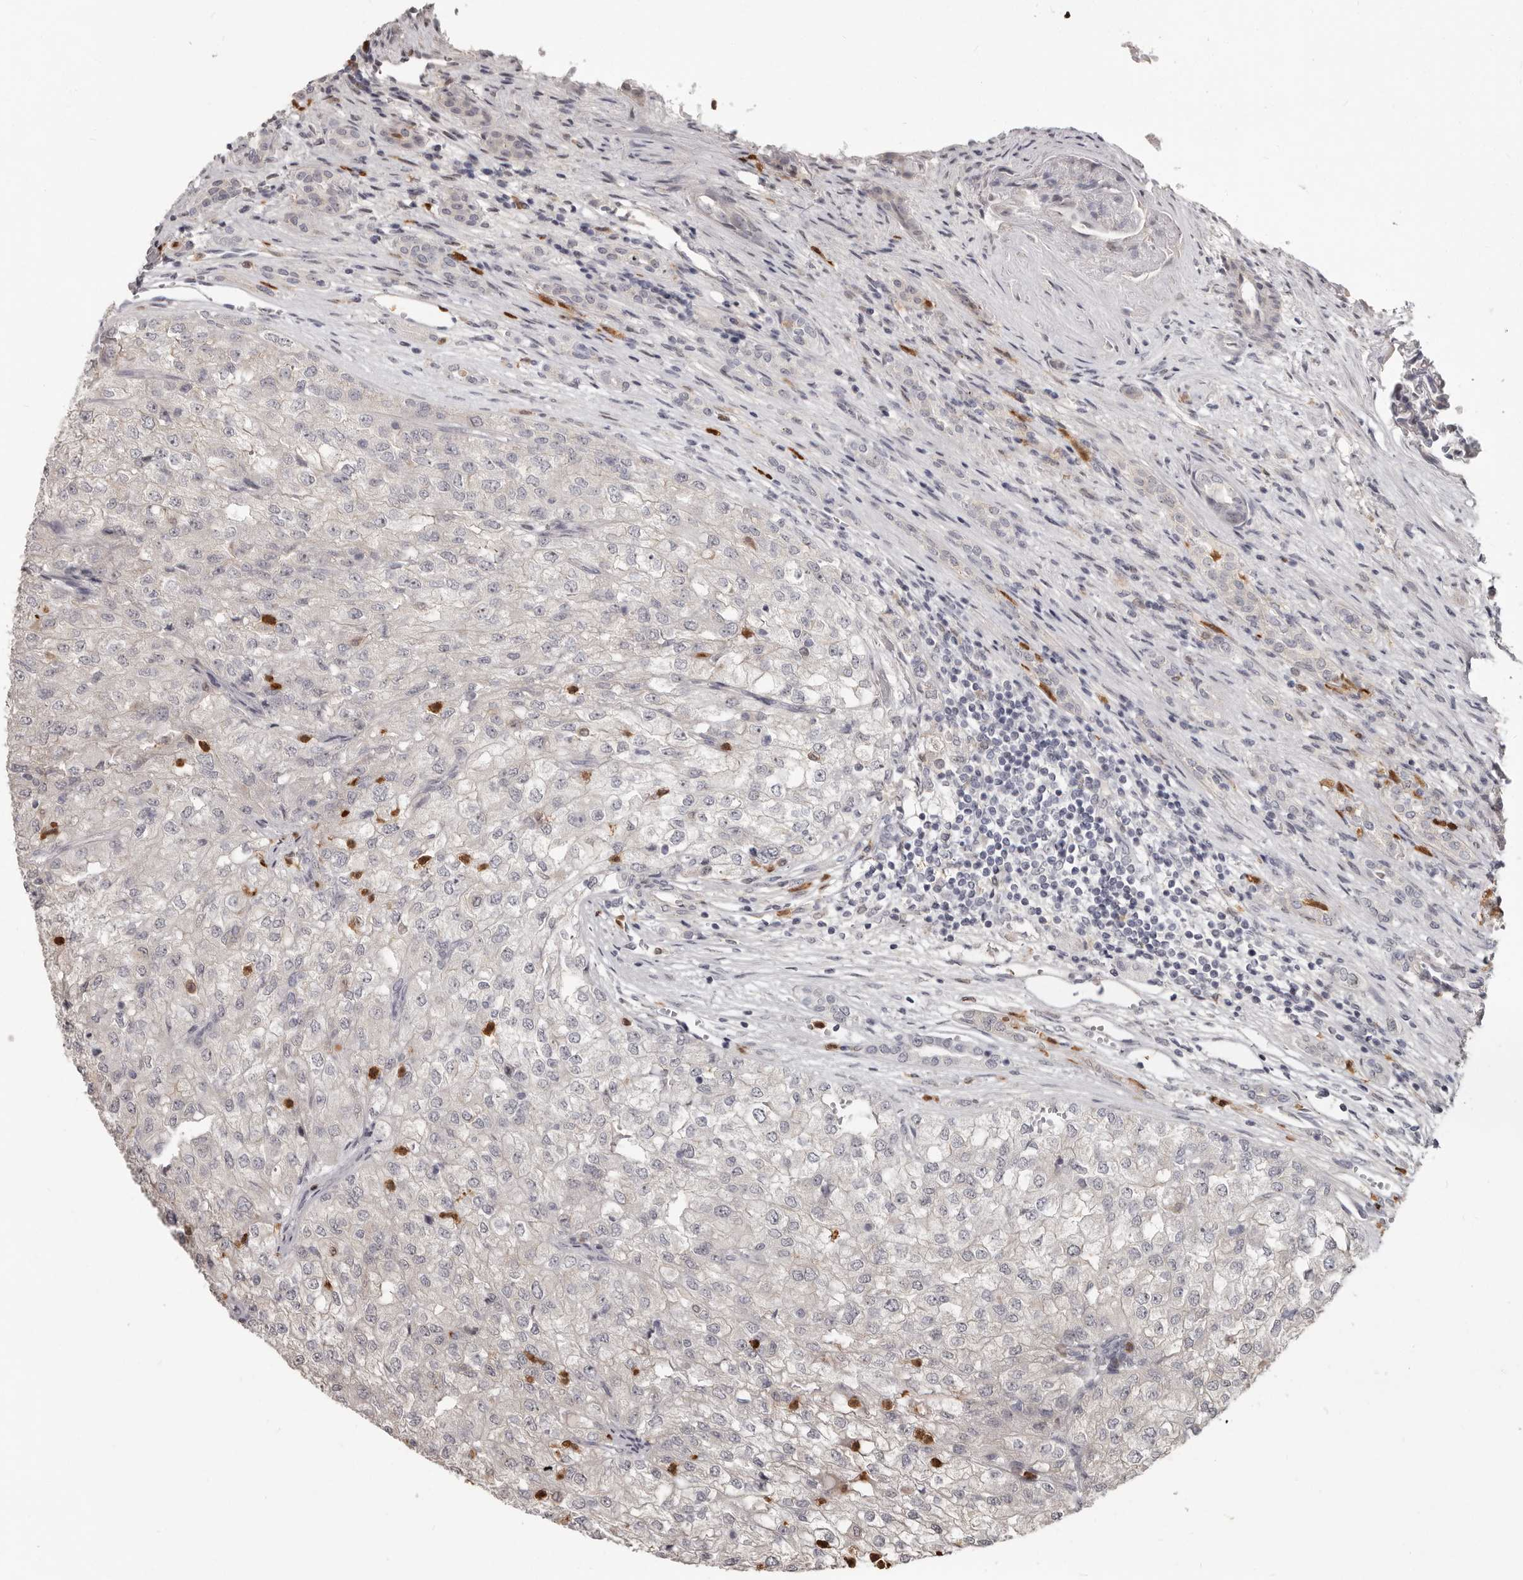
{"staining": {"intensity": "negative", "quantity": "none", "location": "none"}, "tissue": "renal cancer", "cell_type": "Tumor cells", "image_type": "cancer", "snomed": [{"axis": "morphology", "description": "Adenocarcinoma, NOS"}, {"axis": "topography", "description": "Kidney"}], "caption": "Tumor cells show no significant expression in renal adenocarcinoma.", "gene": "GPR157", "patient": {"sex": "female", "age": 54}}